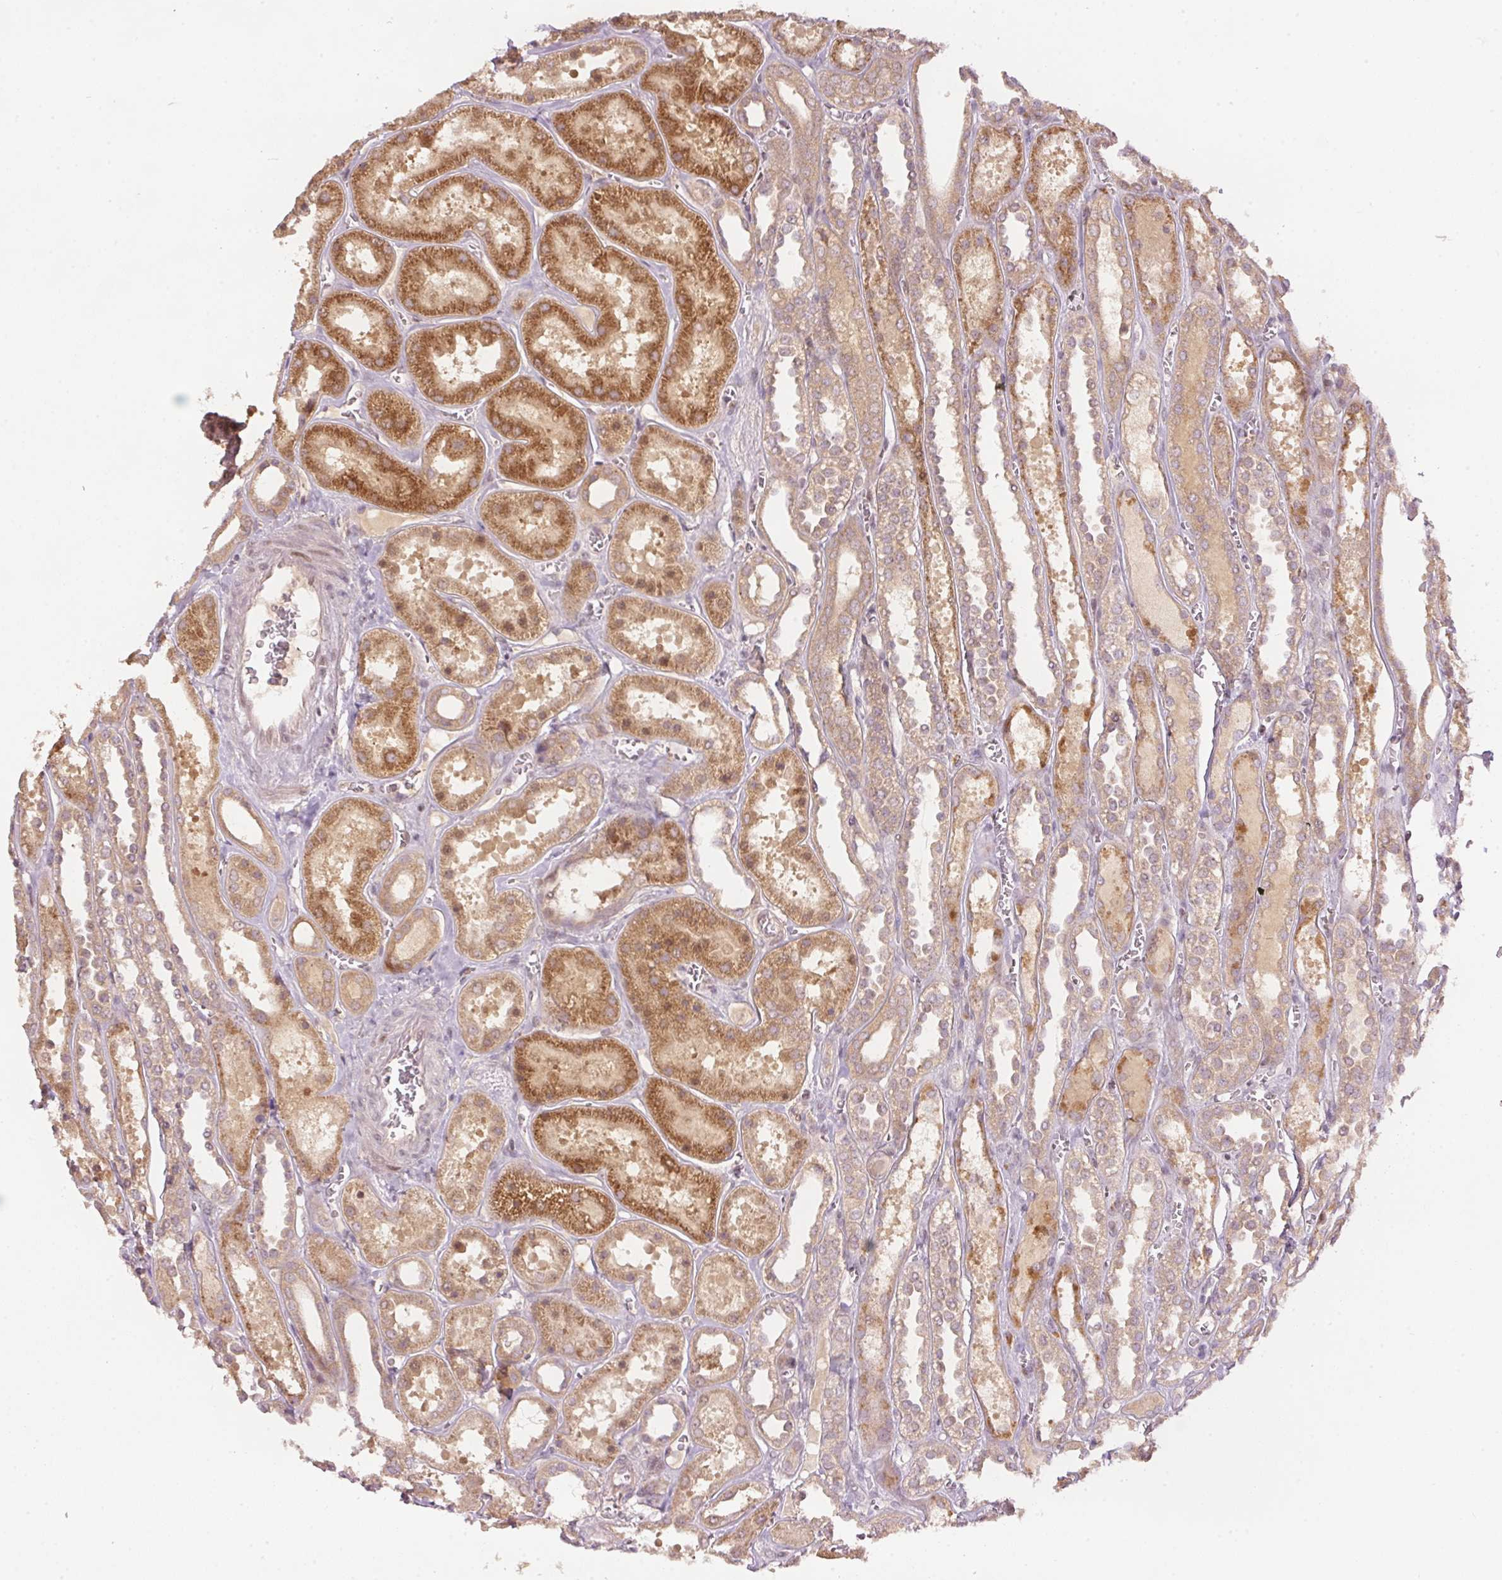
{"staining": {"intensity": "negative", "quantity": "none", "location": "none"}, "tissue": "kidney", "cell_type": "Cells in glomeruli", "image_type": "normal", "snomed": [{"axis": "morphology", "description": "Normal tissue, NOS"}, {"axis": "topography", "description": "Kidney"}], "caption": "IHC image of unremarkable kidney: human kidney stained with DAB demonstrates no significant protein expression in cells in glomeruli.", "gene": "PCDHB1", "patient": {"sex": "female", "age": 41}}